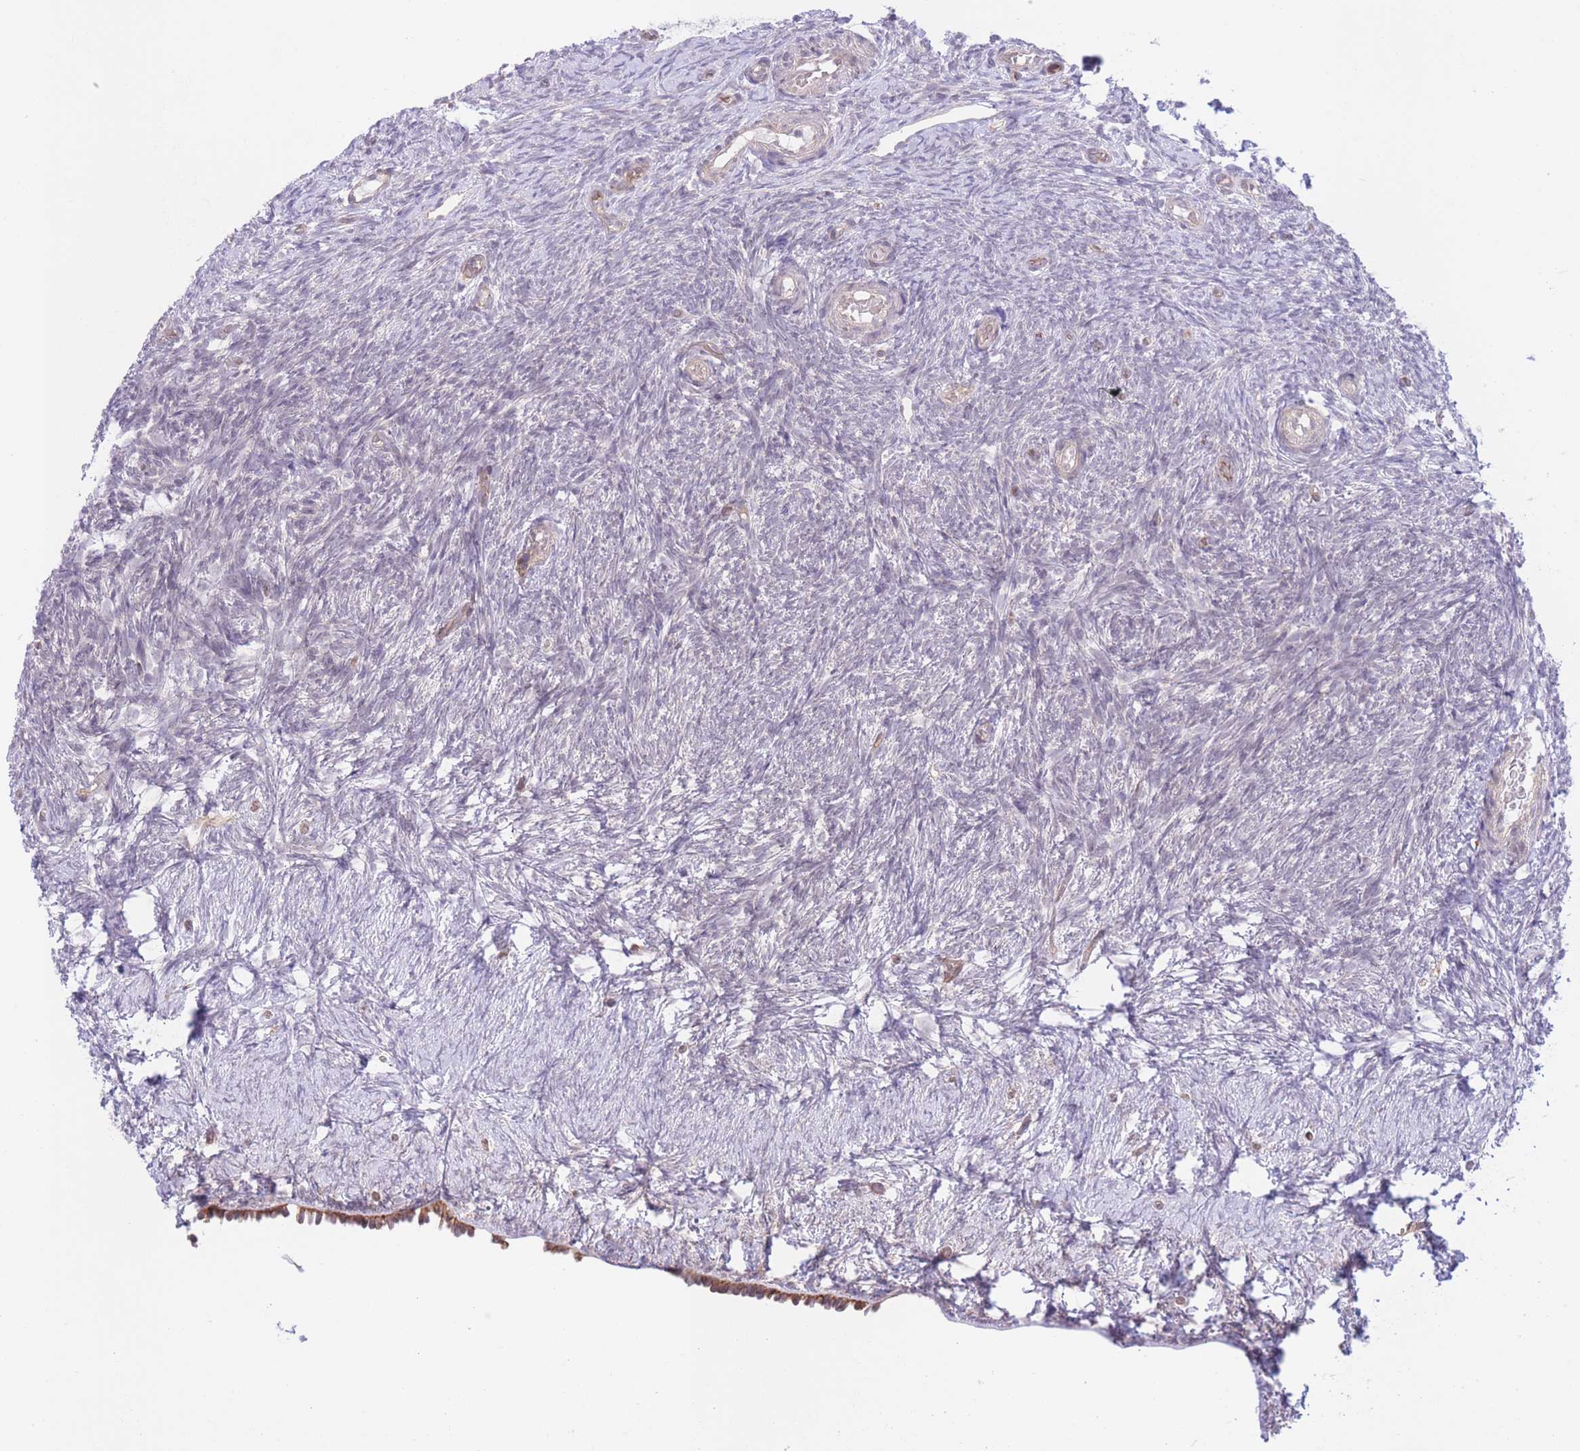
{"staining": {"intensity": "negative", "quantity": "none", "location": "none"}, "tissue": "ovary", "cell_type": "Ovarian stroma cells", "image_type": "normal", "snomed": [{"axis": "morphology", "description": "Normal tissue, NOS"}, {"axis": "topography", "description": "Ovary"}], "caption": "IHC of normal human ovary demonstrates no expression in ovarian stroma cells.", "gene": "MRPS31", "patient": {"sex": "female", "age": 39}}